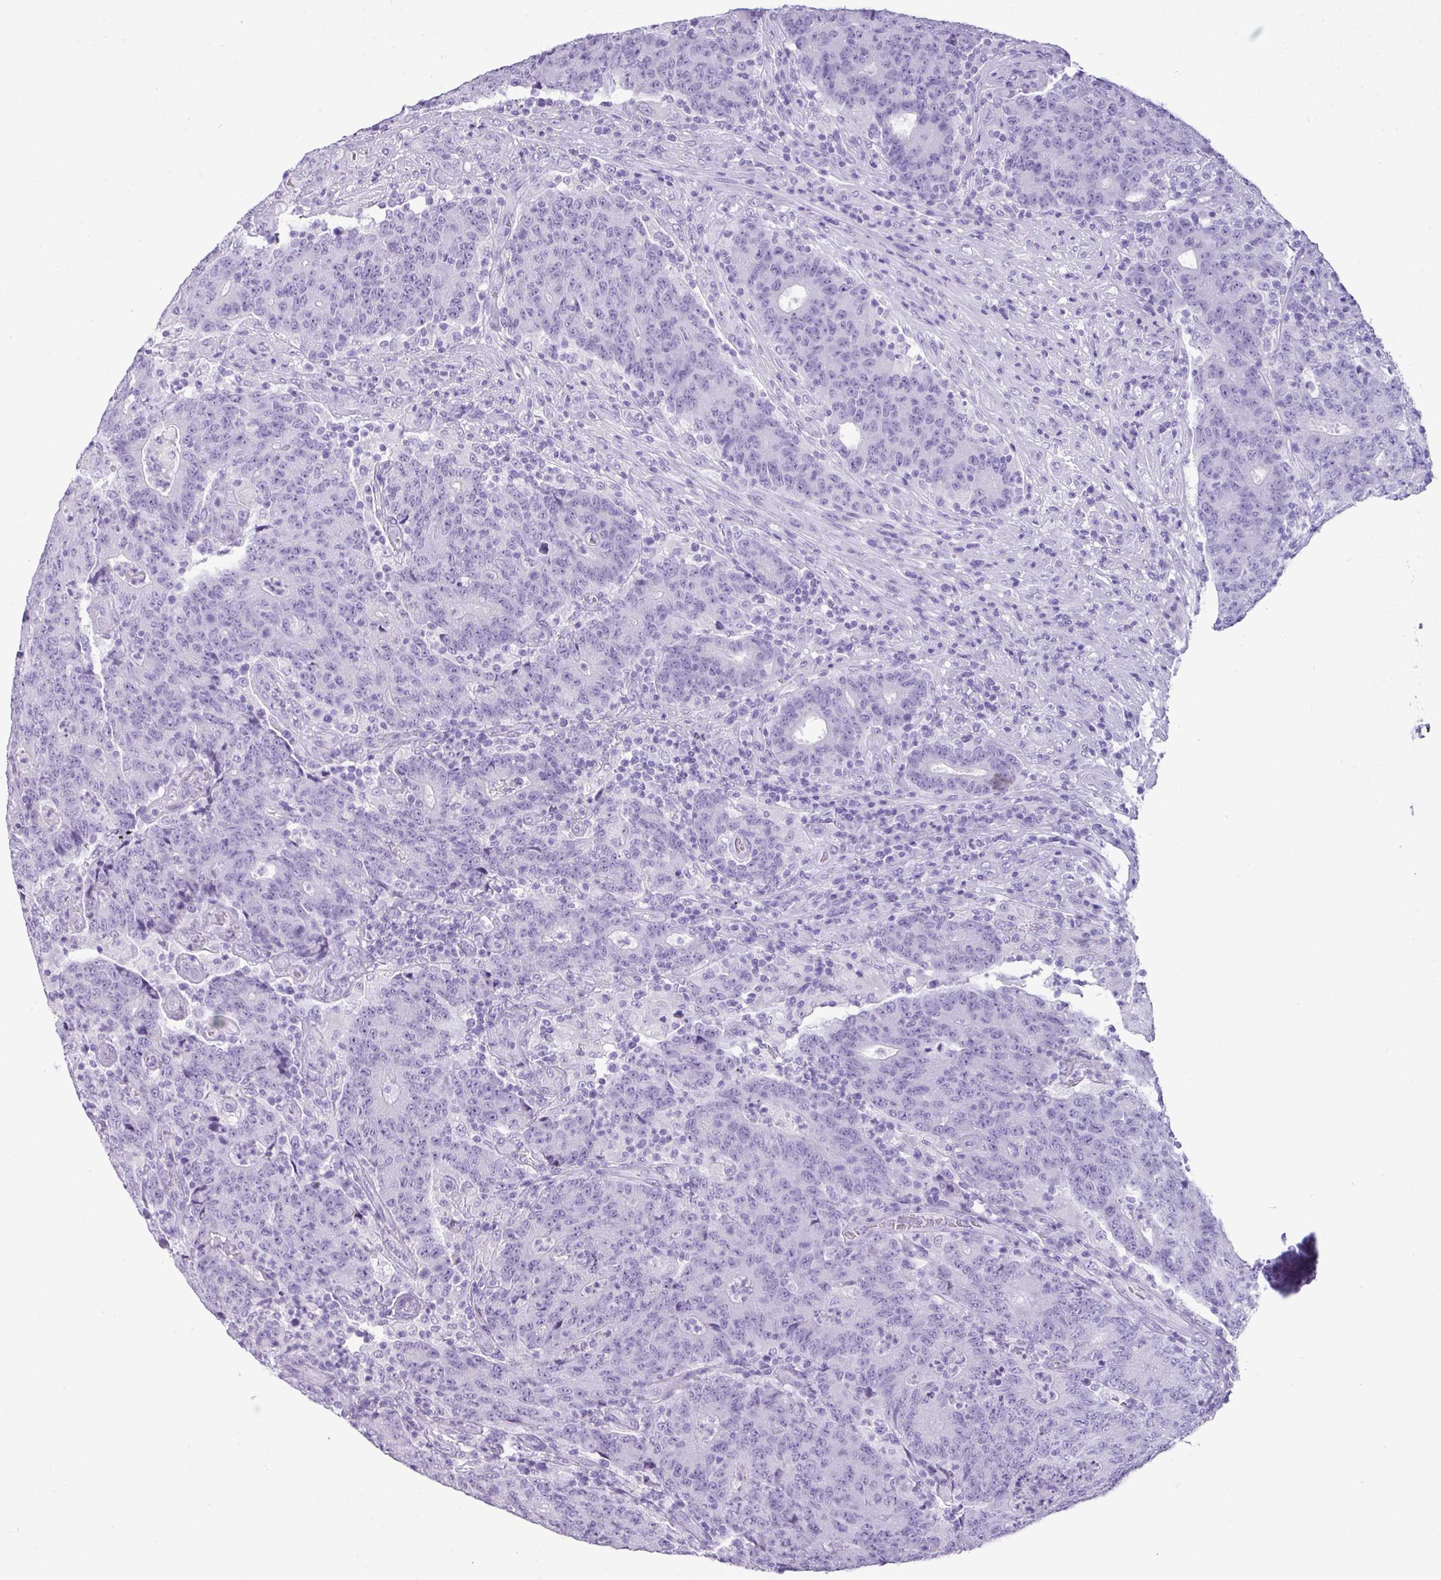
{"staining": {"intensity": "negative", "quantity": "none", "location": "none"}, "tissue": "colorectal cancer", "cell_type": "Tumor cells", "image_type": "cancer", "snomed": [{"axis": "morphology", "description": "Adenocarcinoma, NOS"}, {"axis": "topography", "description": "Colon"}], "caption": "Adenocarcinoma (colorectal) was stained to show a protein in brown. There is no significant positivity in tumor cells.", "gene": "TNP1", "patient": {"sex": "female", "age": 75}}